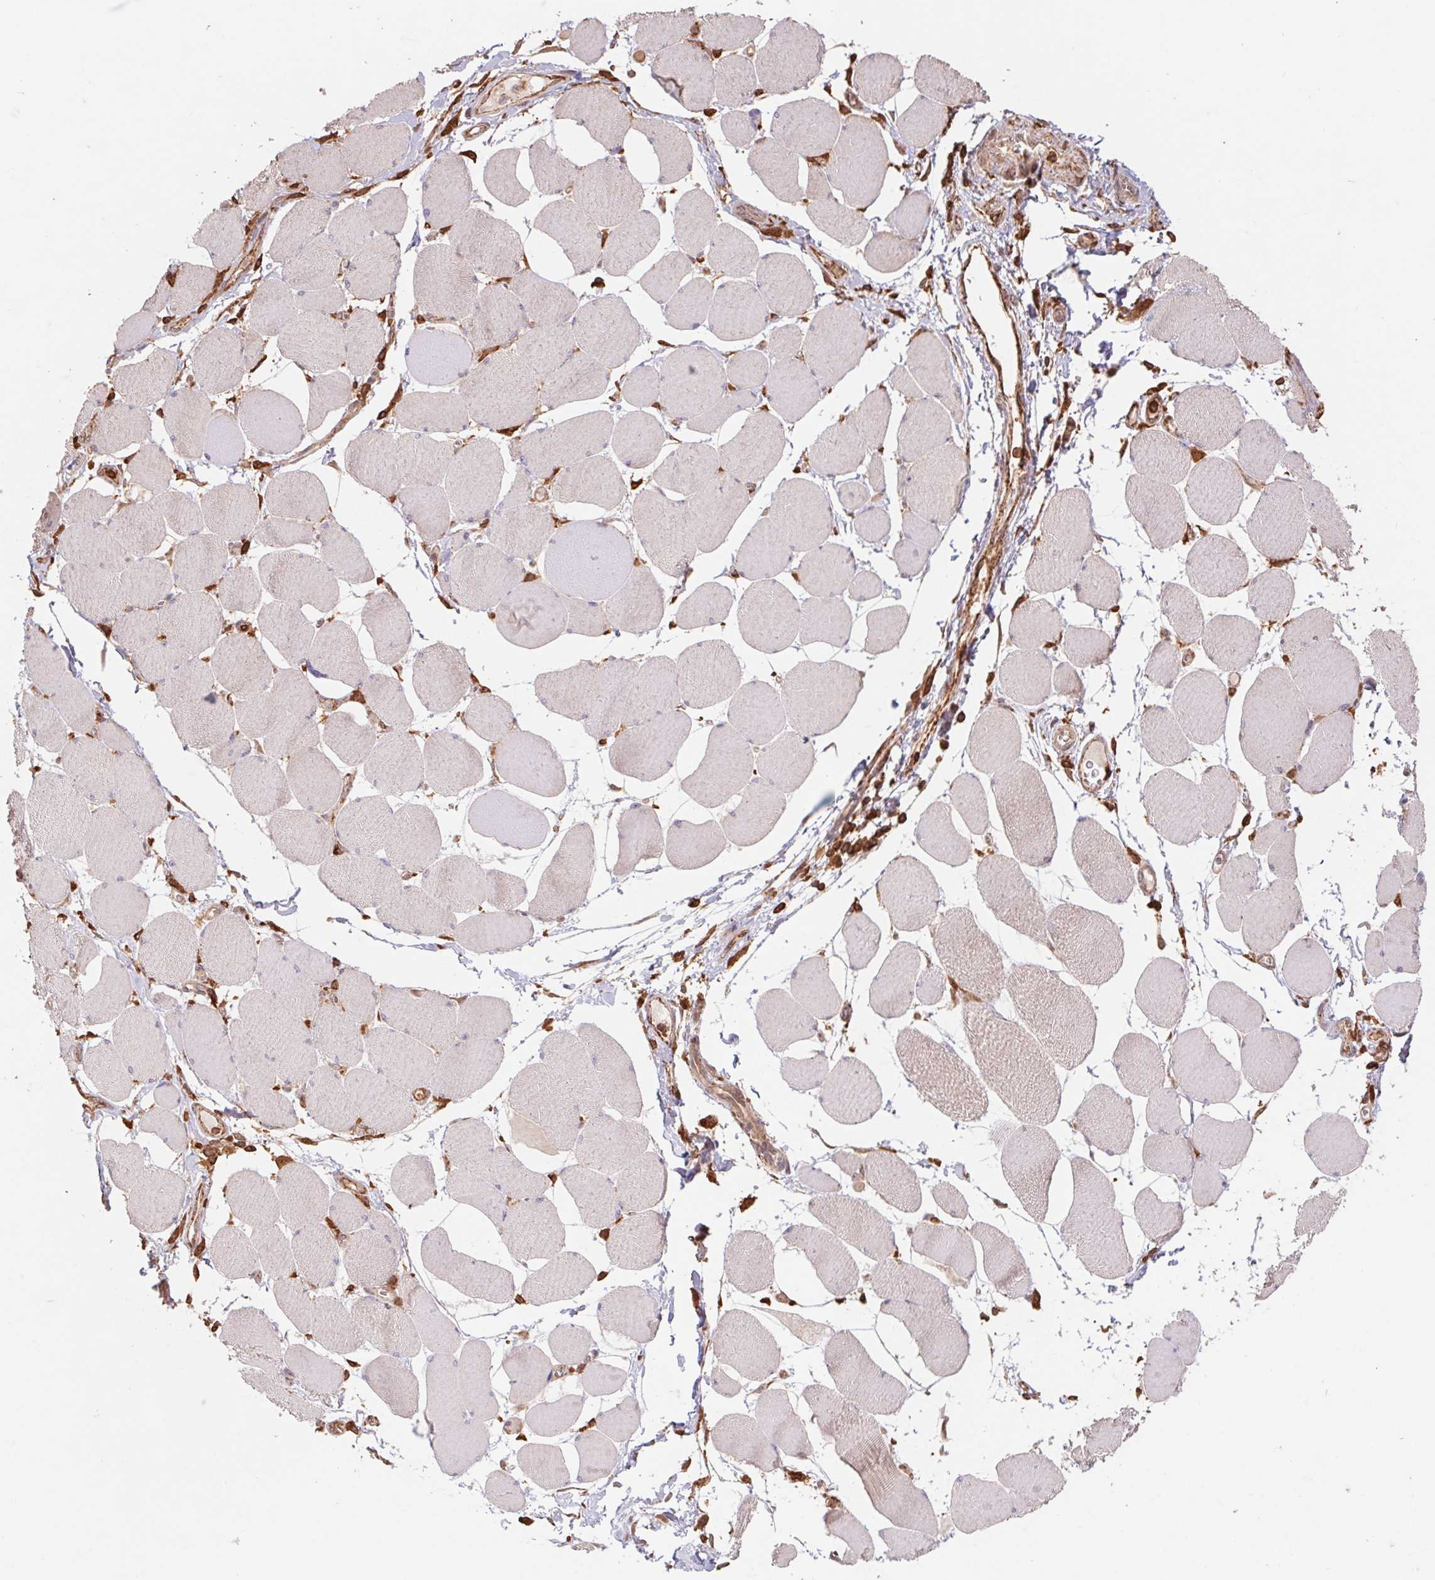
{"staining": {"intensity": "weak", "quantity": "25%-75%", "location": "cytoplasmic/membranous"}, "tissue": "skeletal muscle", "cell_type": "Myocytes", "image_type": "normal", "snomed": [{"axis": "morphology", "description": "Normal tissue, NOS"}, {"axis": "topography", "description": "Skeletal muscle"}], "caption": "IHC (DAB) staining of unremarkable human skeletal muscle displays weak cytoplasmic/membranous protein staining in about 25%-75% of myocytes.", "gene": "URM1", "patient": {"sex": "female", "age": 75}}